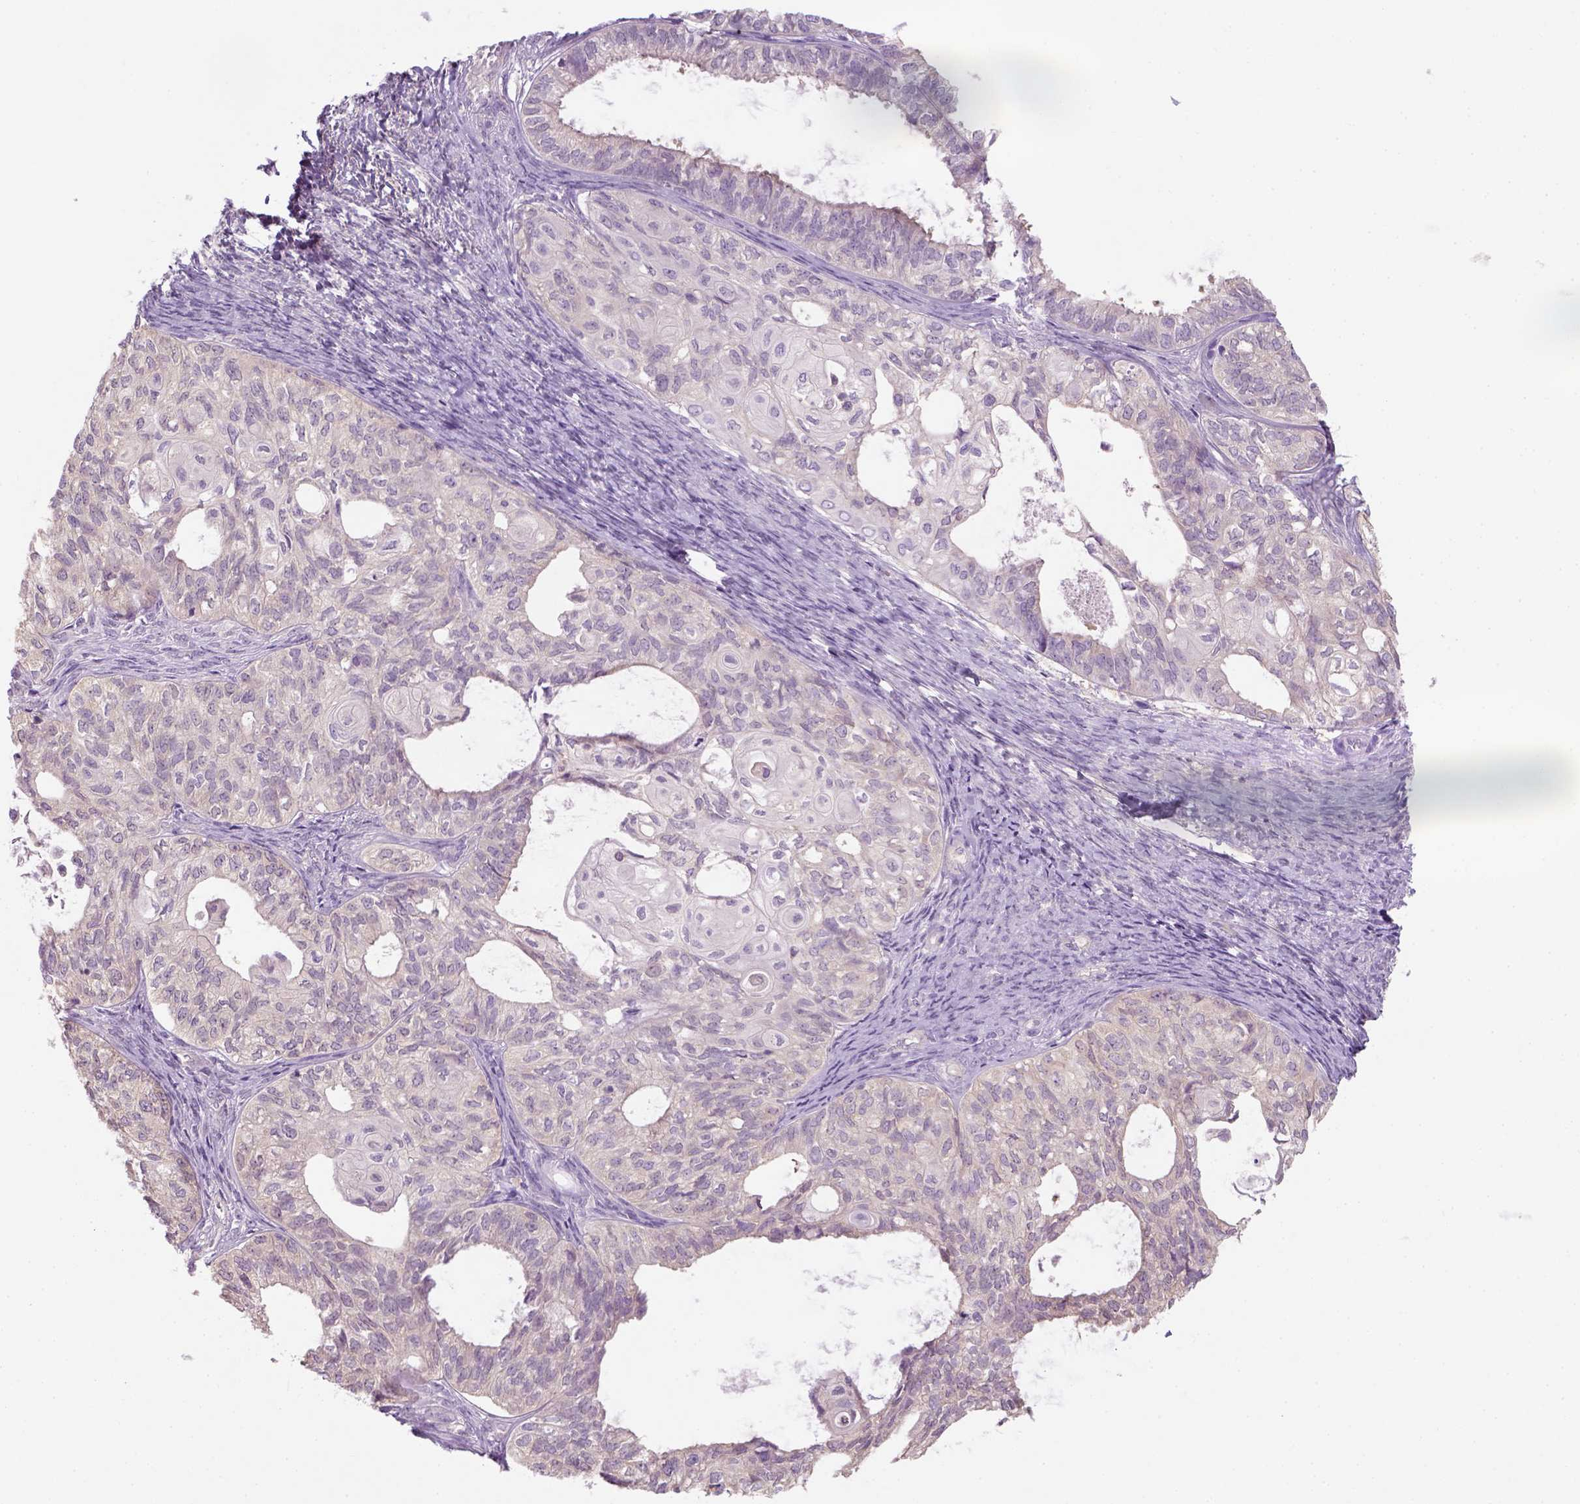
{"staining": {"intensity": "negative", "quantity": "none", "location": "none"}, "tissue": "ovarian cancer", "cell_type": "Tumor cells", "image_type": "cancer", "snomed": [{"axis": "morphology", "description": "Carcinoma, endometroid"}, {"axis": "topography", "description": "Ovary"}], "caption": "An IHC photomicrograph of ovarian endometroid carcinoma is shown. There is no staining in tumor cells of ovarian endometroid carcinoma.", "gene": "EPHB1", "patient": {"sex": "female", "age": 64}}